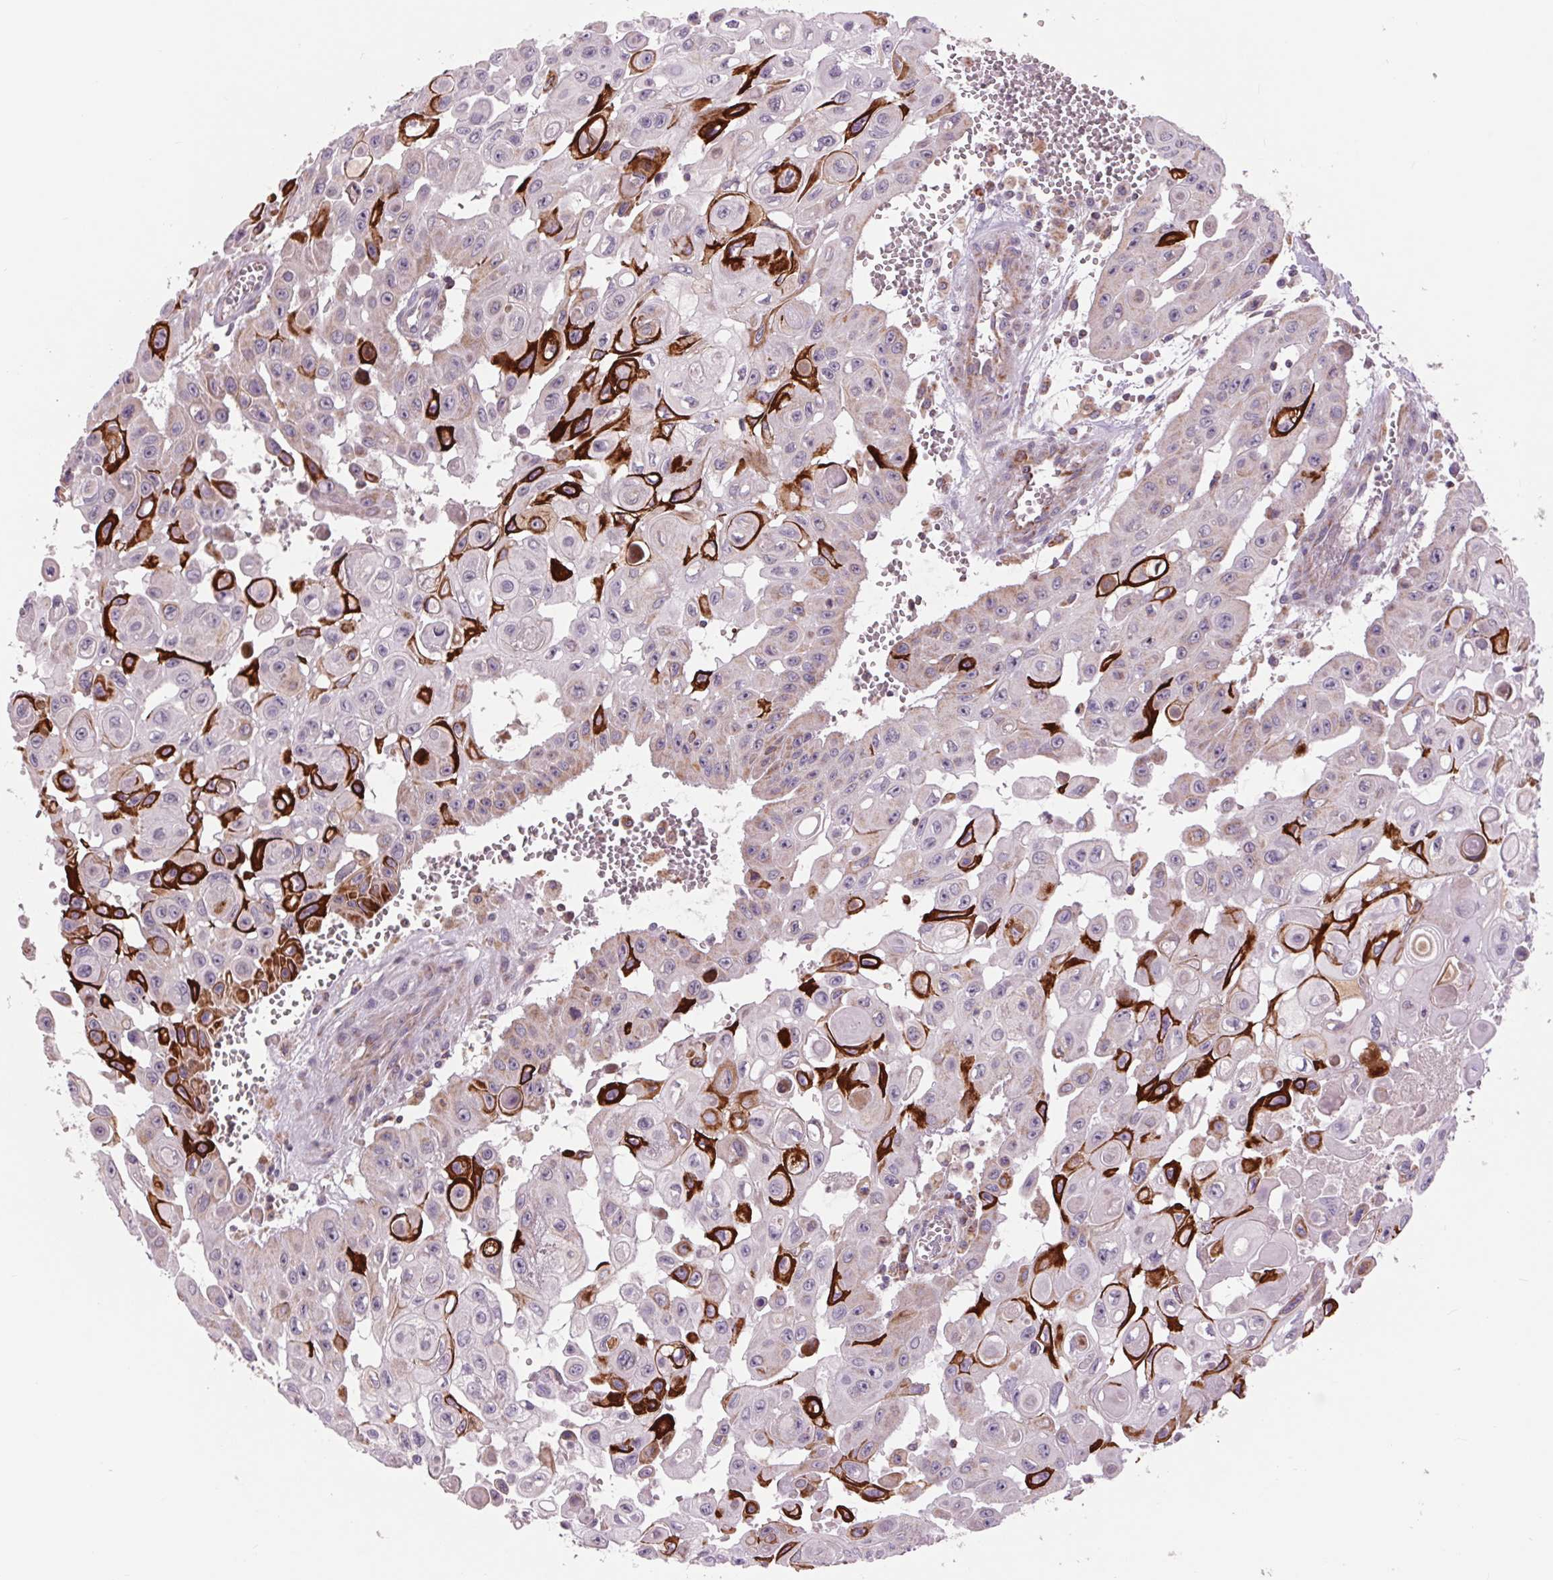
{"staining": {"intensity": "strong", "quantity": "<25%", "location": "cytoplasmic/membranous"}, "tissue": "head and neck cancer", "cell_type": "Tumor cells", "image_type": "cancer", "snomed": [{"axis": "morphology", "description": "Adenocarcinoma, NOS"}, {"axis": "topography", "description": "Head-Neck"}], "caption": "Immunohistochemical staining of human adenocarcinoma (head and neck) reveals strong cytoplasmic/membranous protein expression in approximately <25% of tumor cells.", "gene": "COX6A1", "patient": {"sex": "male", "age": 73}}